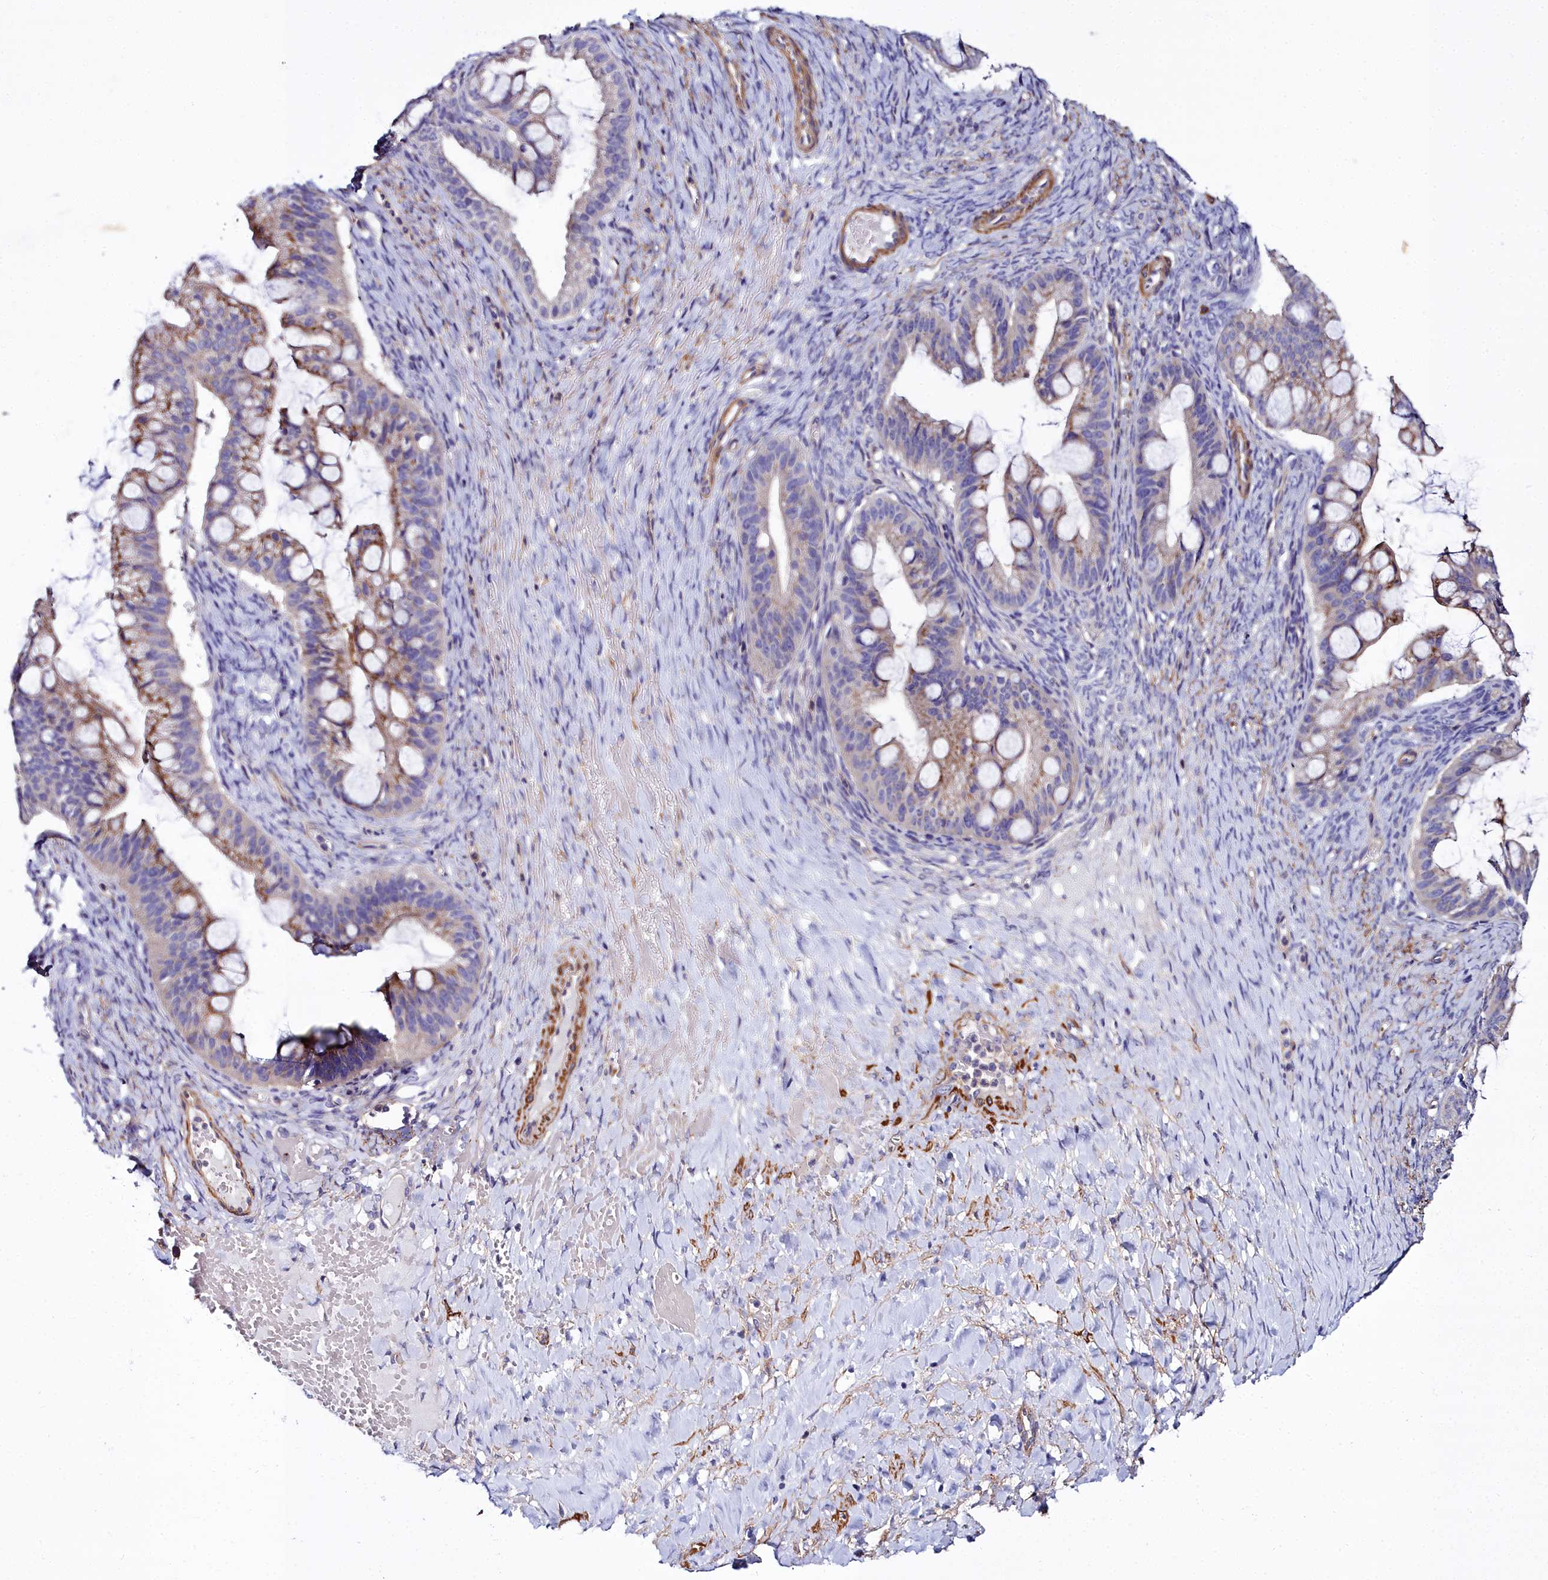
{"staining": {"intensity": "moderate", "quantity": "25%-75%", "location": "cytoplasmic/membranous"}, "tissue": "ovarian cancer", "cell_type": "Tumor cells", "image_type": "cancer", "snomed": [{"axis": "morphology", "description": "Cystadenocarcinoma, mucinous, NOS"}, {"axis": "topography", "description": "Ovary"}], "caption": "Protein expression analysis of human ovarian cancer reveals moderate cytoplasmic/membranous staining in approximately 25%-75% of tumor cells. (IHC, brightfield microscopy, high magnification).", "gene": "FADS3", "patient": {"sex": "female", "age": 73}}